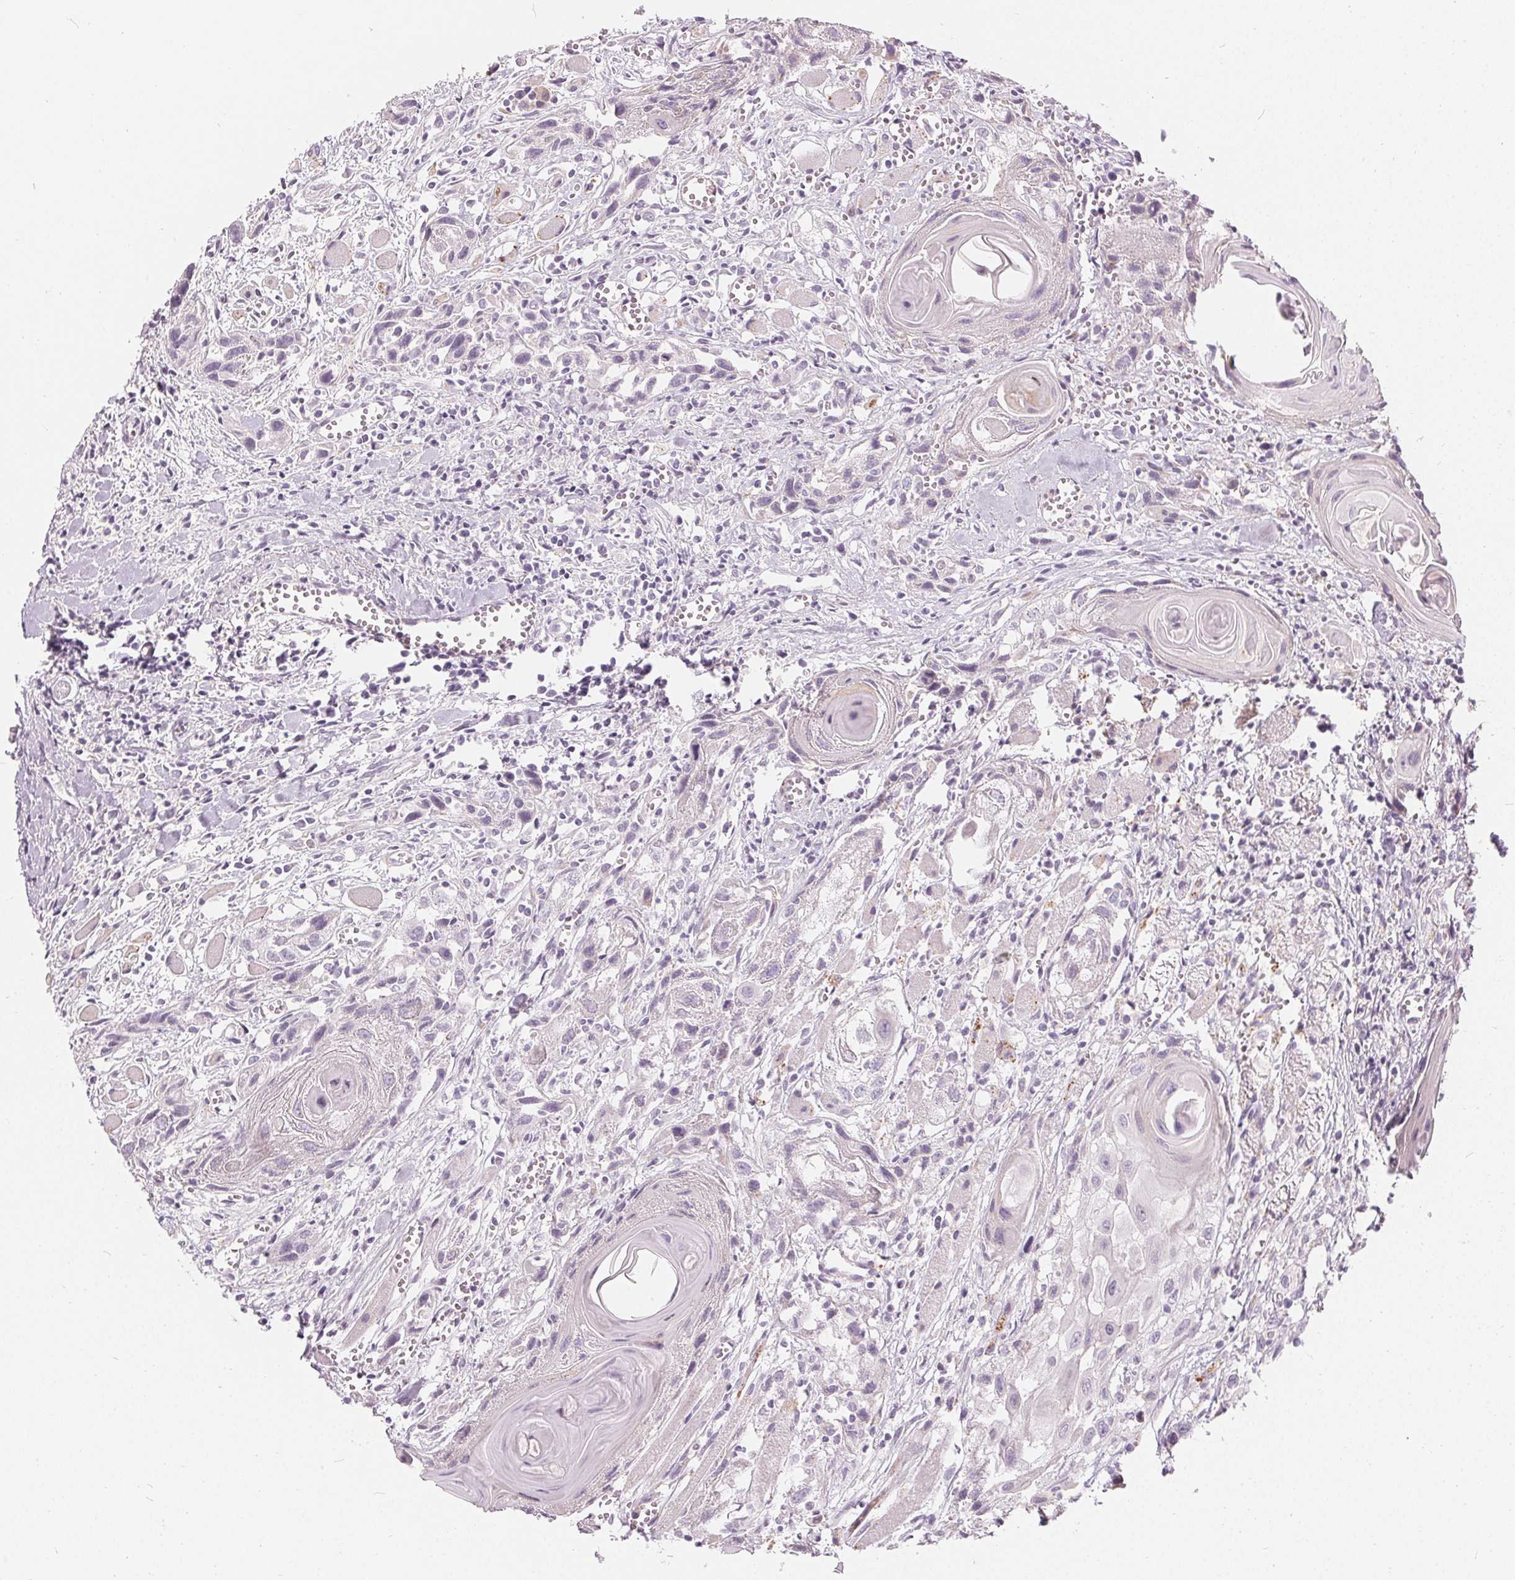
{"staining": {"intensity": "negative", "quantity": "none", "location": "none"}, "tissue": "head and neck cancer", "cell_type": "Tumor cells", "image_type": "cancer", "snomed": [{"axis": "morphology", "description": "Squamous cell carcinoma, NOS"}, {"axis": "topography", "description": "Head-Neck"}], "caption": "Human head and neck cancer stained for a protein using immunohistochemistry shows no expression in tumor cells.", "gene": "HOPX", "patient": {"sex": "female", "age": 80}}